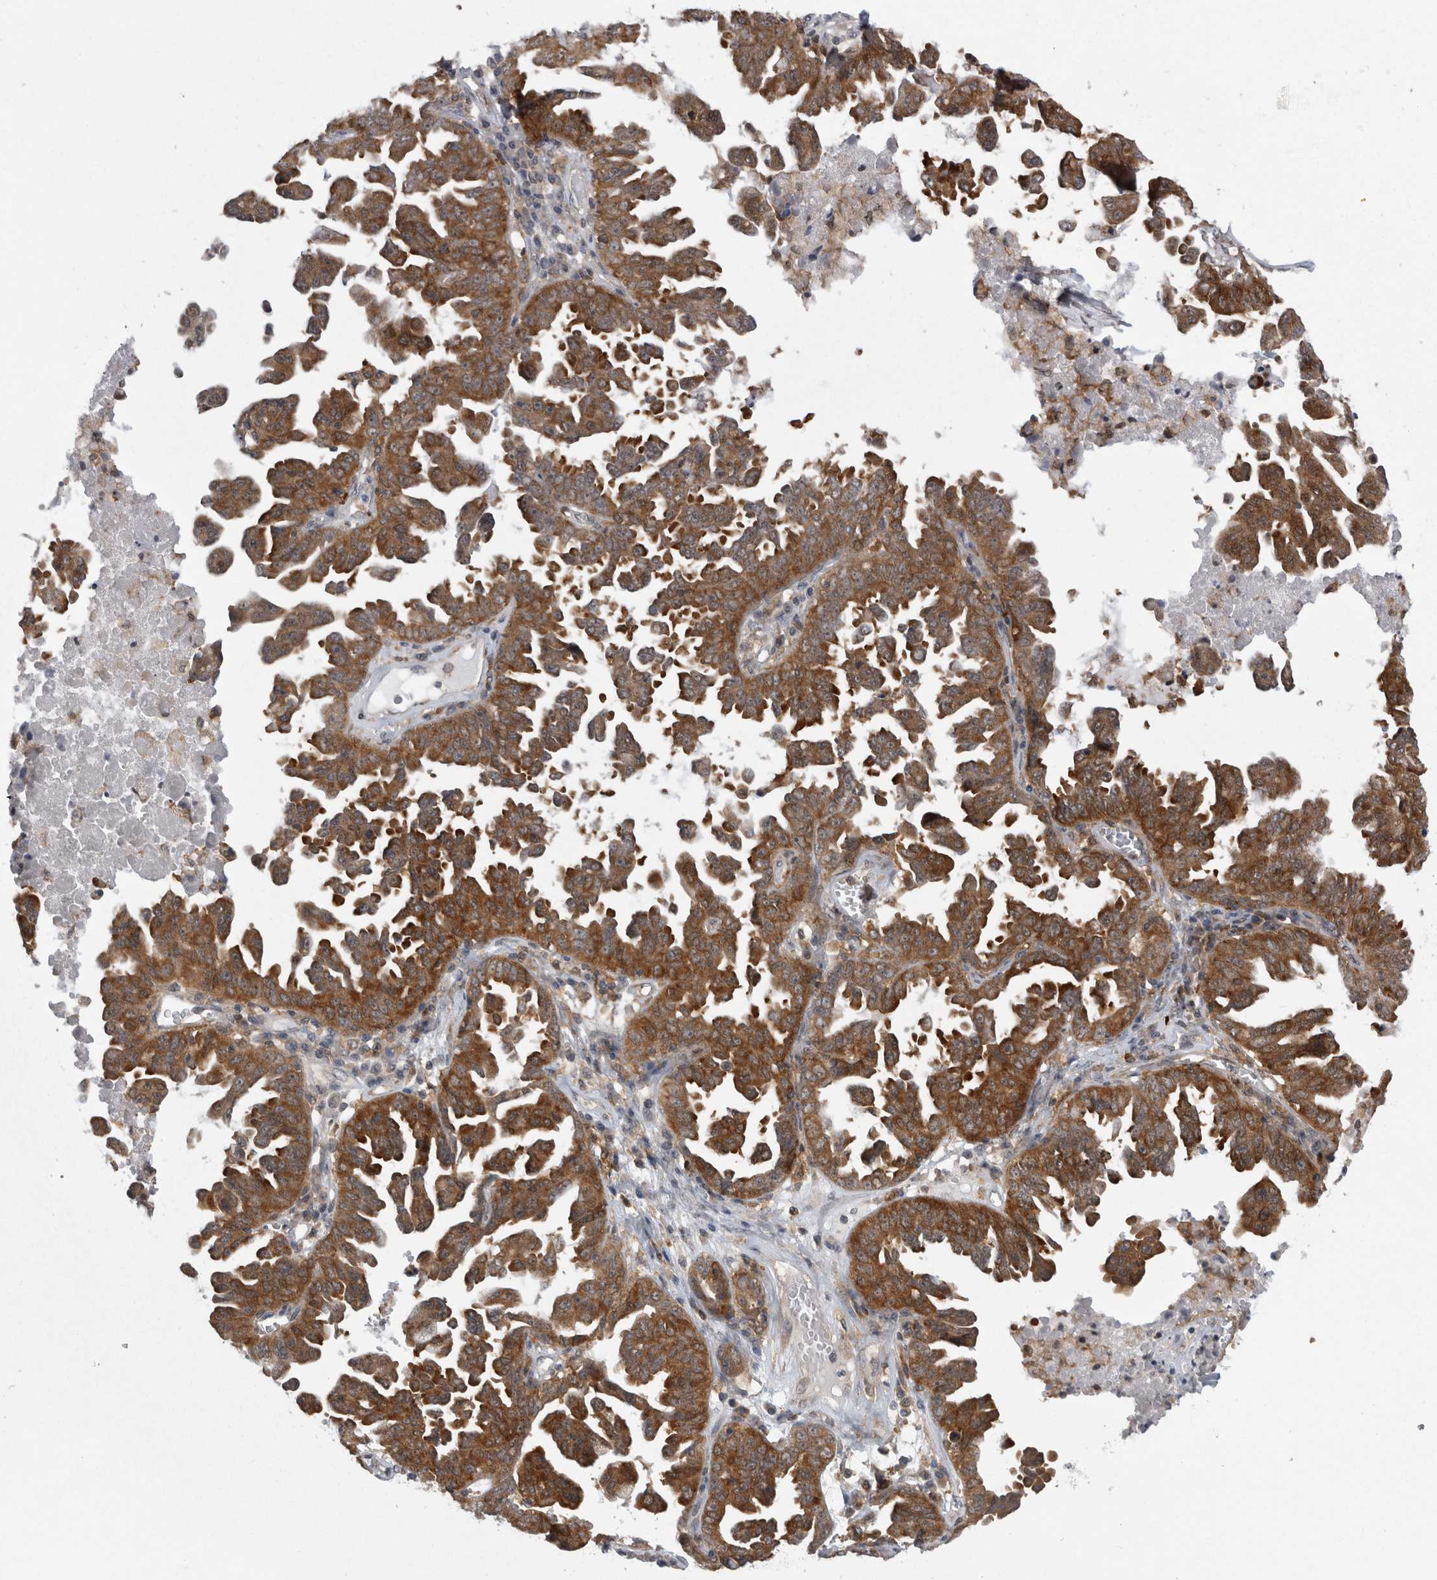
{"staining": {"intensity": "strong", "quantity": ">75%", "location": "cytoplasmic/membranous"}, "tissue": "ovarian cancer", "cell_type": "Tumor cells", "image_type": "cancer", "snomed": [{"axis": "morphology", "description": "Carcinoma, endometroid"}, {"axis": "topography", "description": "Ovary"}], "caption": "A brown stain labels strong cytoplasmic/membranous expression of a protein in ovarian cancer tumor cells.", "gene": "CACYBP", "patient": {"sex": "female", "age": 62}}